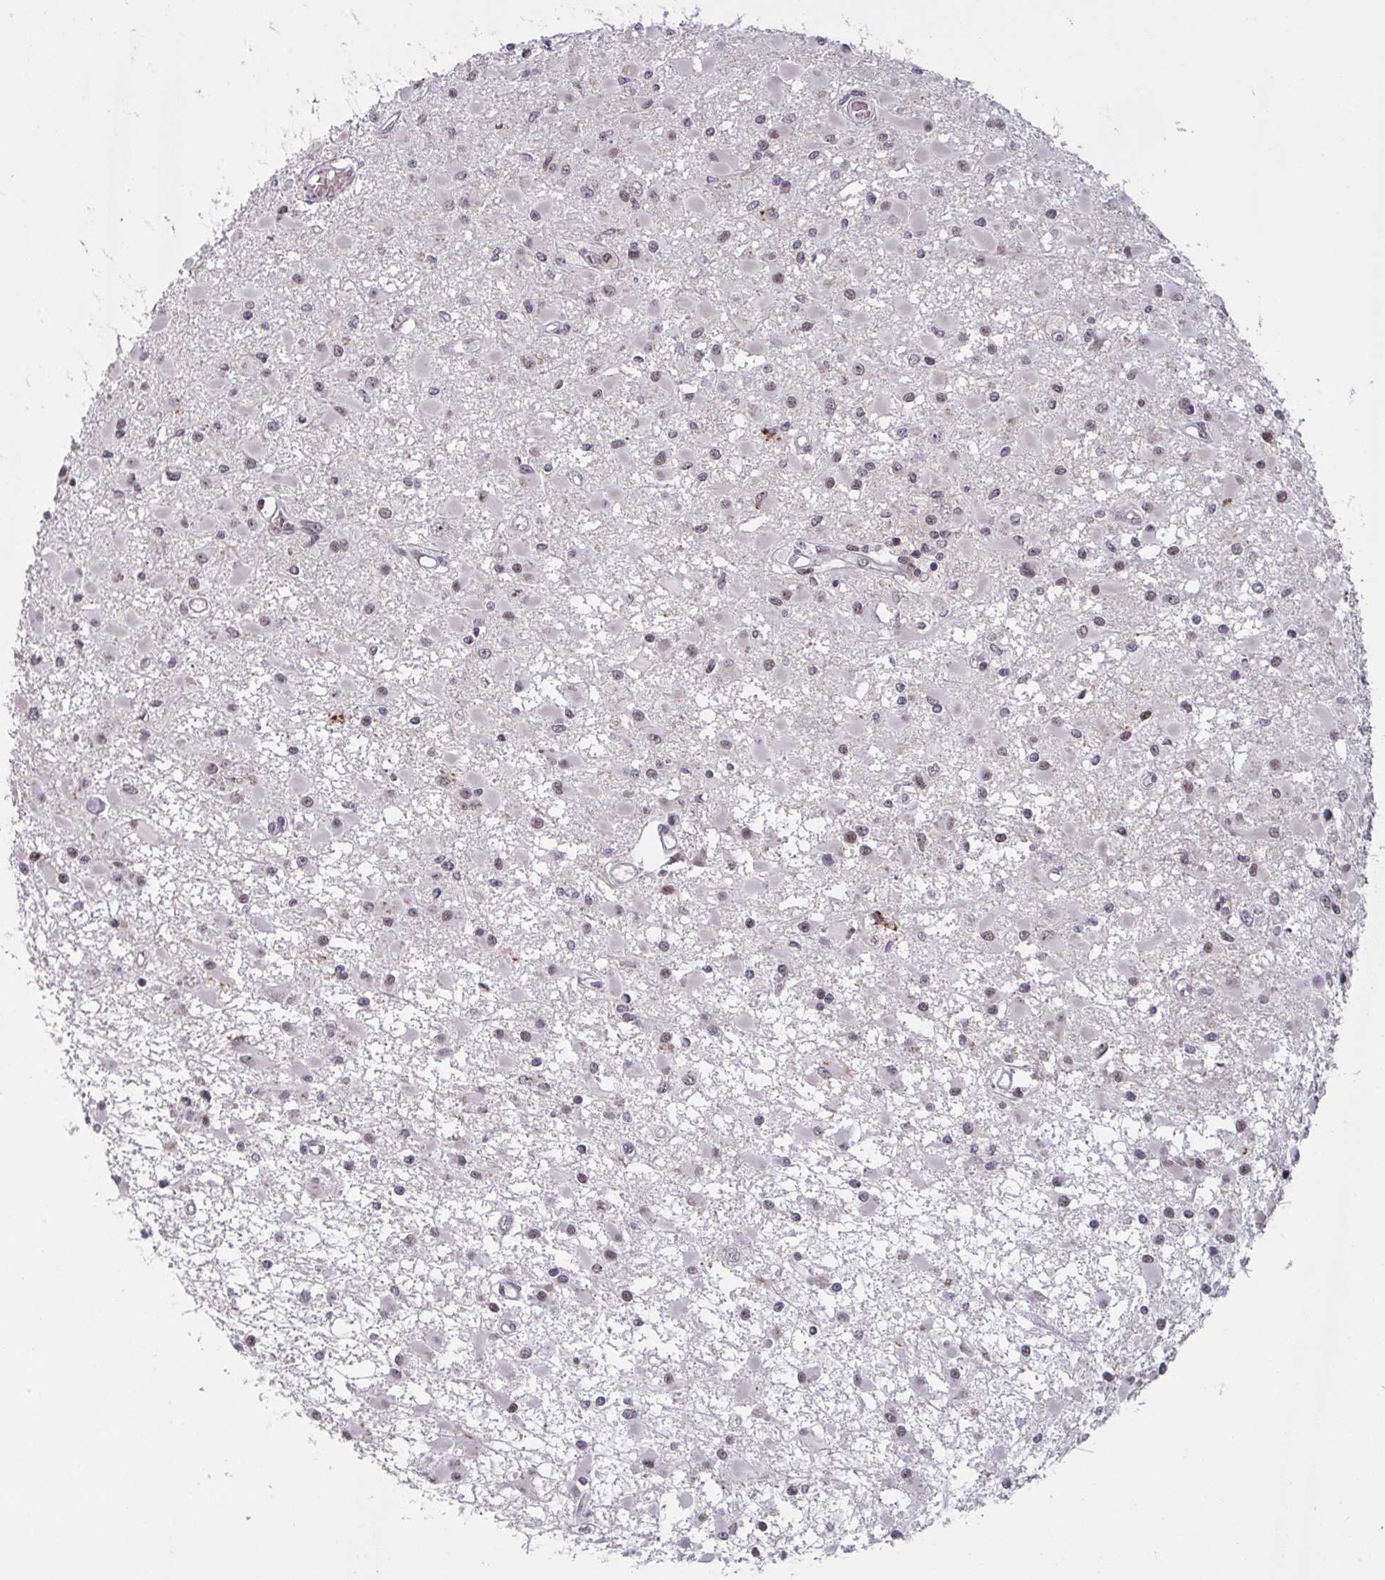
{"staining": {"intensity": "moderate", "quantity": "25%-75%", "location": "nuclear"}, "tissue": "glioma", "cell_type": "Tumor cells", "image_type": "cancer", "snomed": [{"axis": "morphology", "description": "Glioma, malignant, High grade"}, {"axis": "topography", "description": "Brain"}], "caption": "Tumor cells demonstrate medium levels of moderate nuclear expression in about 25%-75% of cells in human glioma. The staining was performed using DAB to visualize the protein expression in brown, while the nuclei were stained in blue with hematoxylin (Magnification: 20x).", "gene": "NLRP13", "patient": {"sex": "male", "age": 54}}